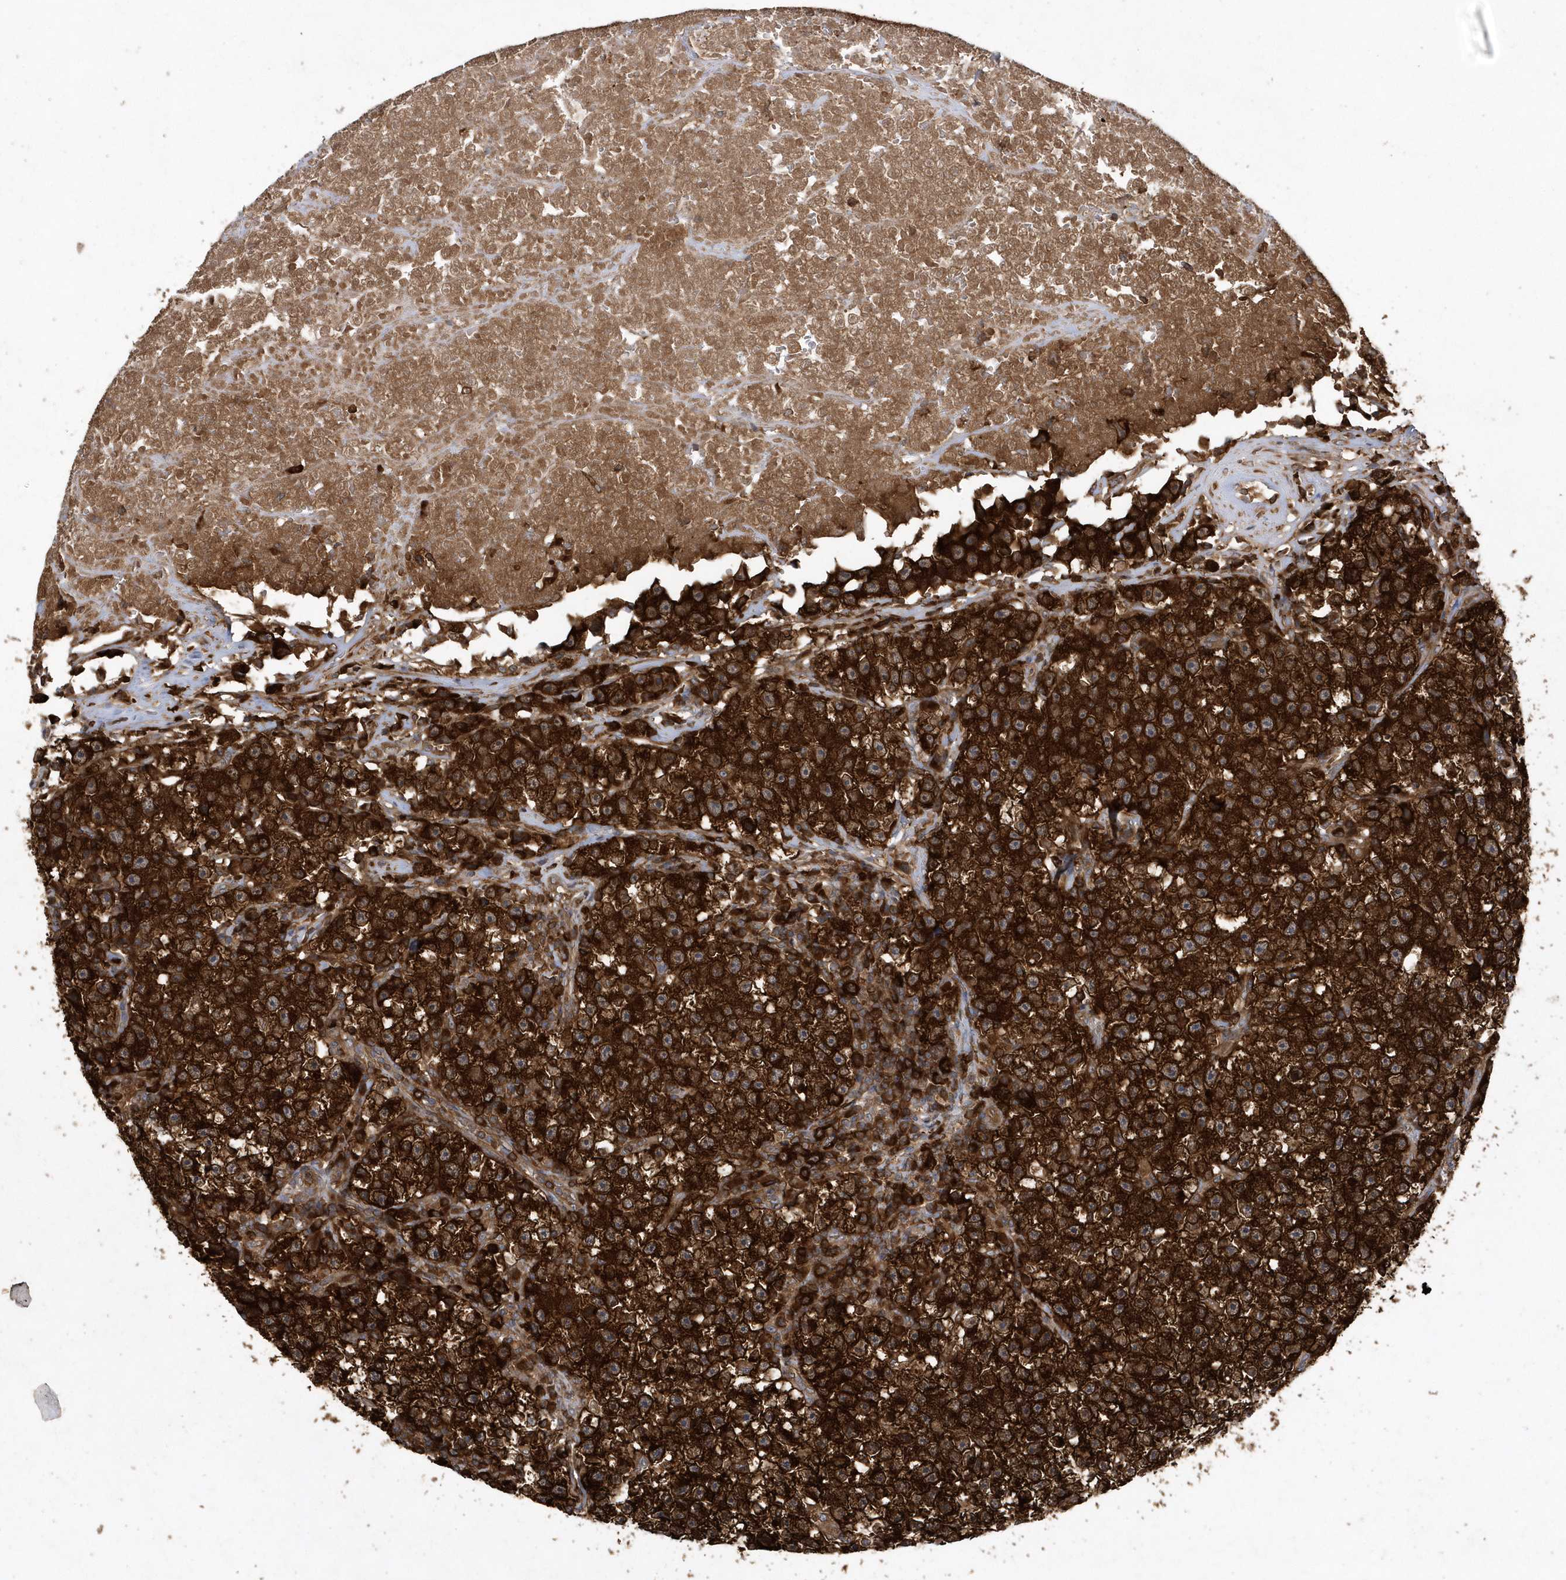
{"staining": {"intensity": "strong", "quantity": ">75%", "location": "cytoplasmic/membranous"}, "tissue": "testis cancer", "cell_type": "Tumor cells", "image_type": "cancer", "snomed": [{"axis": "morphology", "description": "Seminoma, NOS"}, {"axis": "topography", "description": "Testis"}], "caption": "Tumor cells display high levels of strong cytoplasmic/membranous expression in about >75% of cells in seminoma (testis). Nuclei are stained in blue.", "gene": "PAICS", "patient": {"sex": "male", "age": 22}}